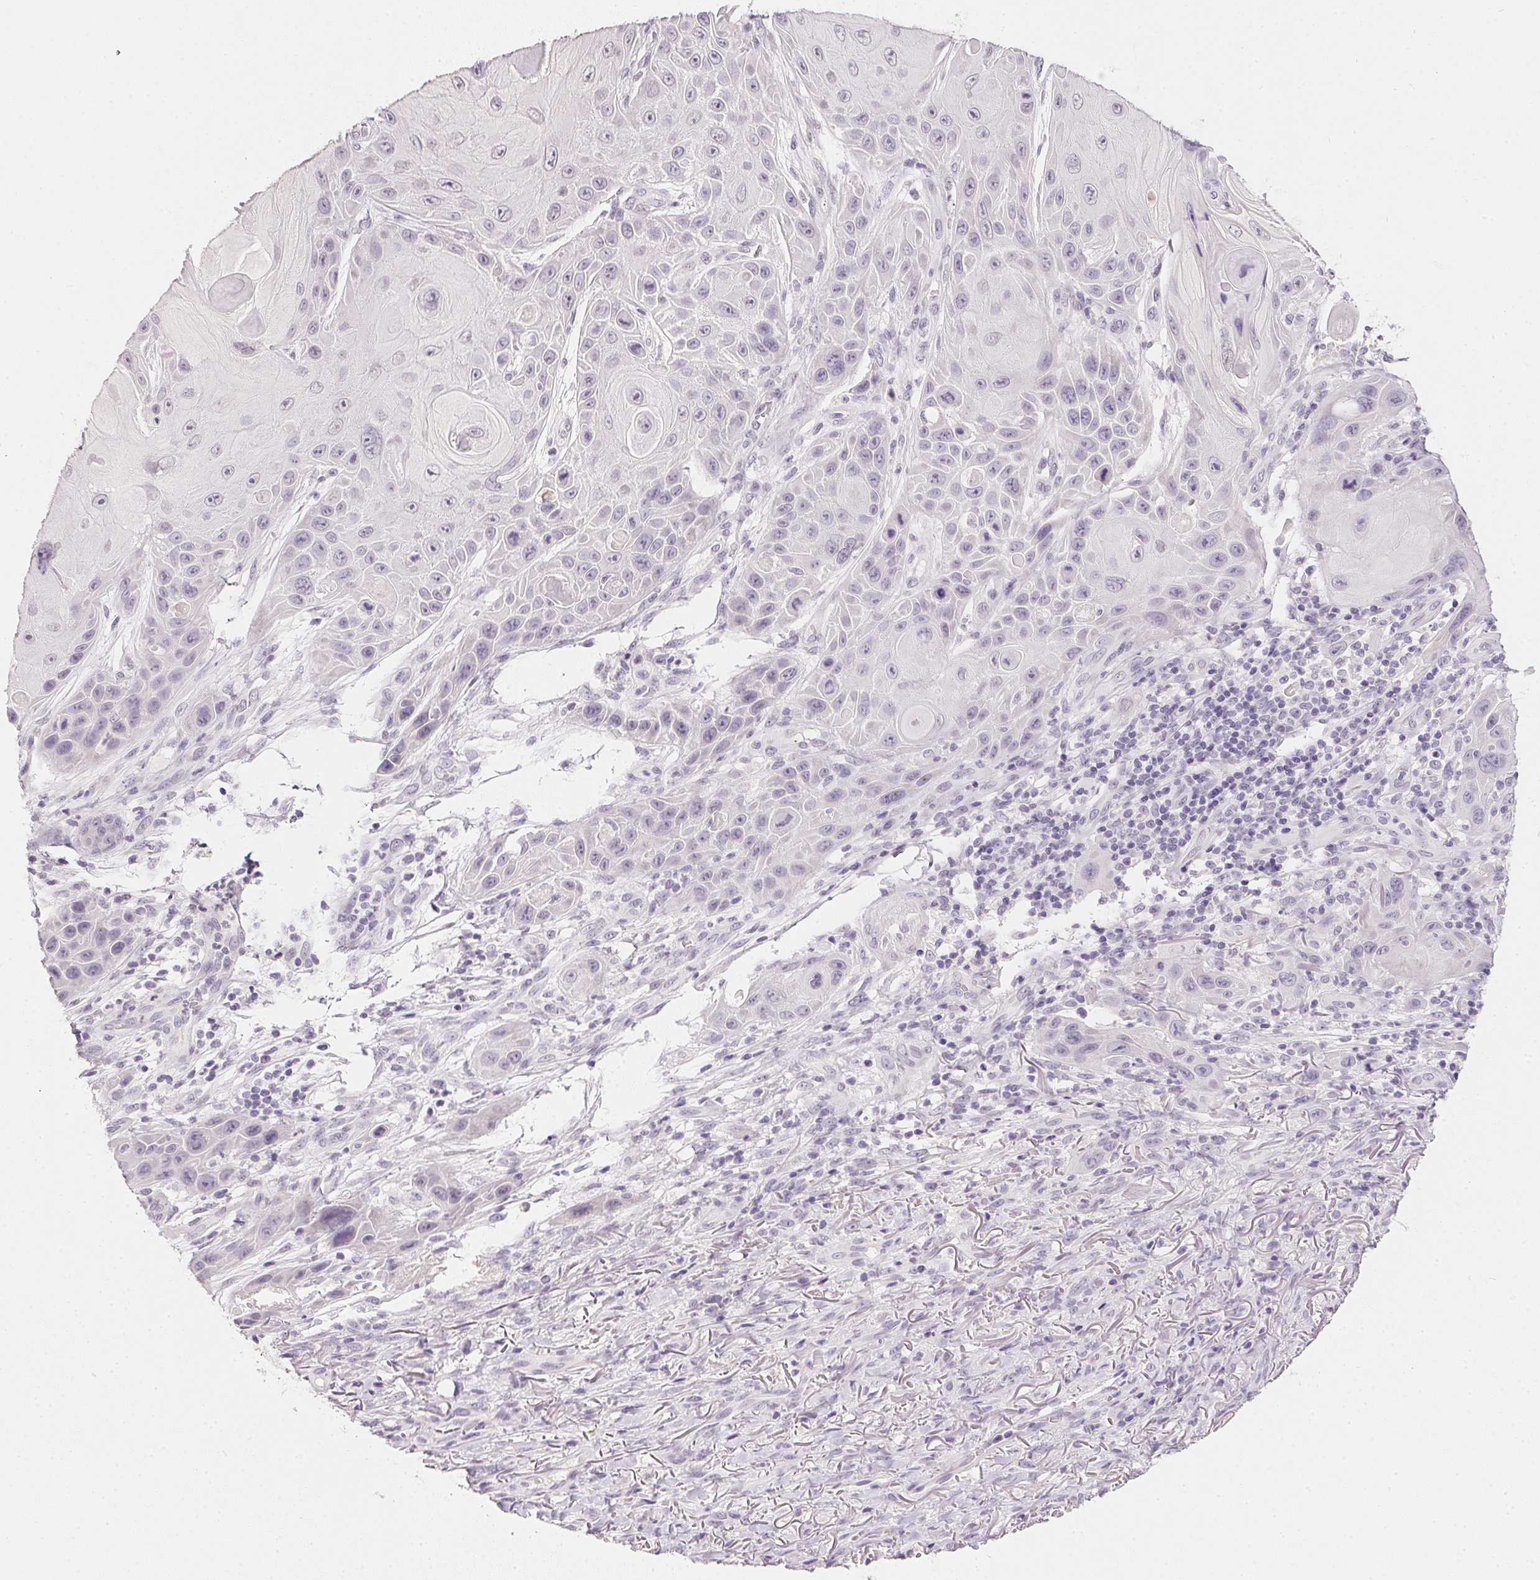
{"staining": {"intensity": "negative", "quantity": "none", "location": "none"}, "tissue": "skin cancer", "cell_type": "Tumor cells", "image_type": "cancer", "snomed": [{"axis": "morphology", "description": "Squamous cell carcinoma, NOS"}, {"axis": "topography", "description": "Skin"}], "caption": "High power microscopy image of an immunohistochemistry histopathology image of skin cancer (squamous cell carcinoma), revealing no significant staining in tumor cells.", "gene": "PPY", "patient": {"sex": "female", "age": 94}}